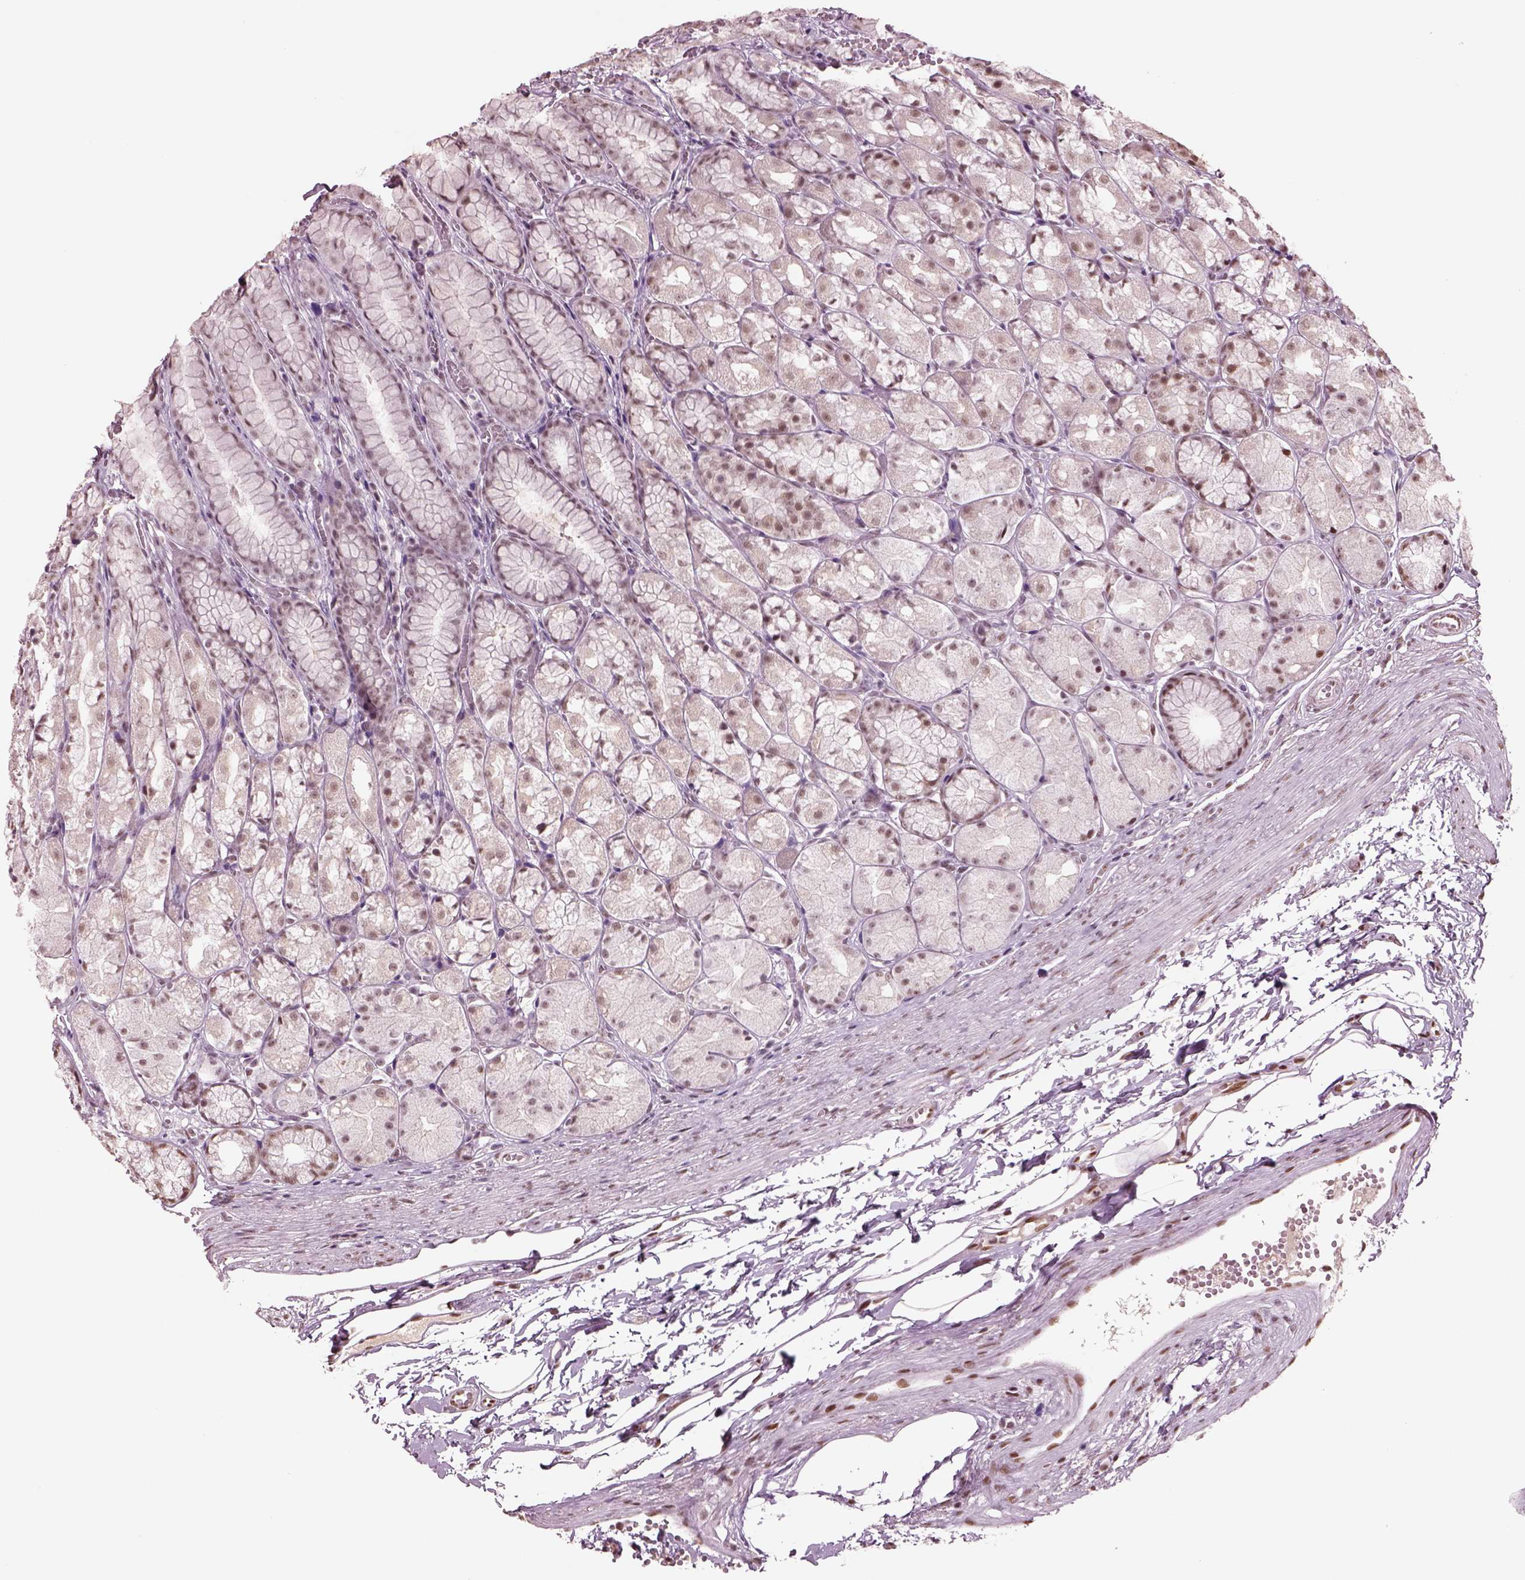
{"staining": {"intensity": "weak", "quantity": ">75%", "location": "nuclear"}, "tissue": "stomach", "cell_type": "Glandular cells", "image_type": "normal", "snomed": [{"axis": "morphology", "description": "Normal tissue, NOS"}, {"axis": "topography", "description": "Stomach"}], "caption": "This histopathology image demonstrates IHC staining of normal stomach, with low weak nuclear staining in approximately >75% of glandular cells.", "gene": "SEPHS1", "patient": {"sex": "male", "age": 70}}